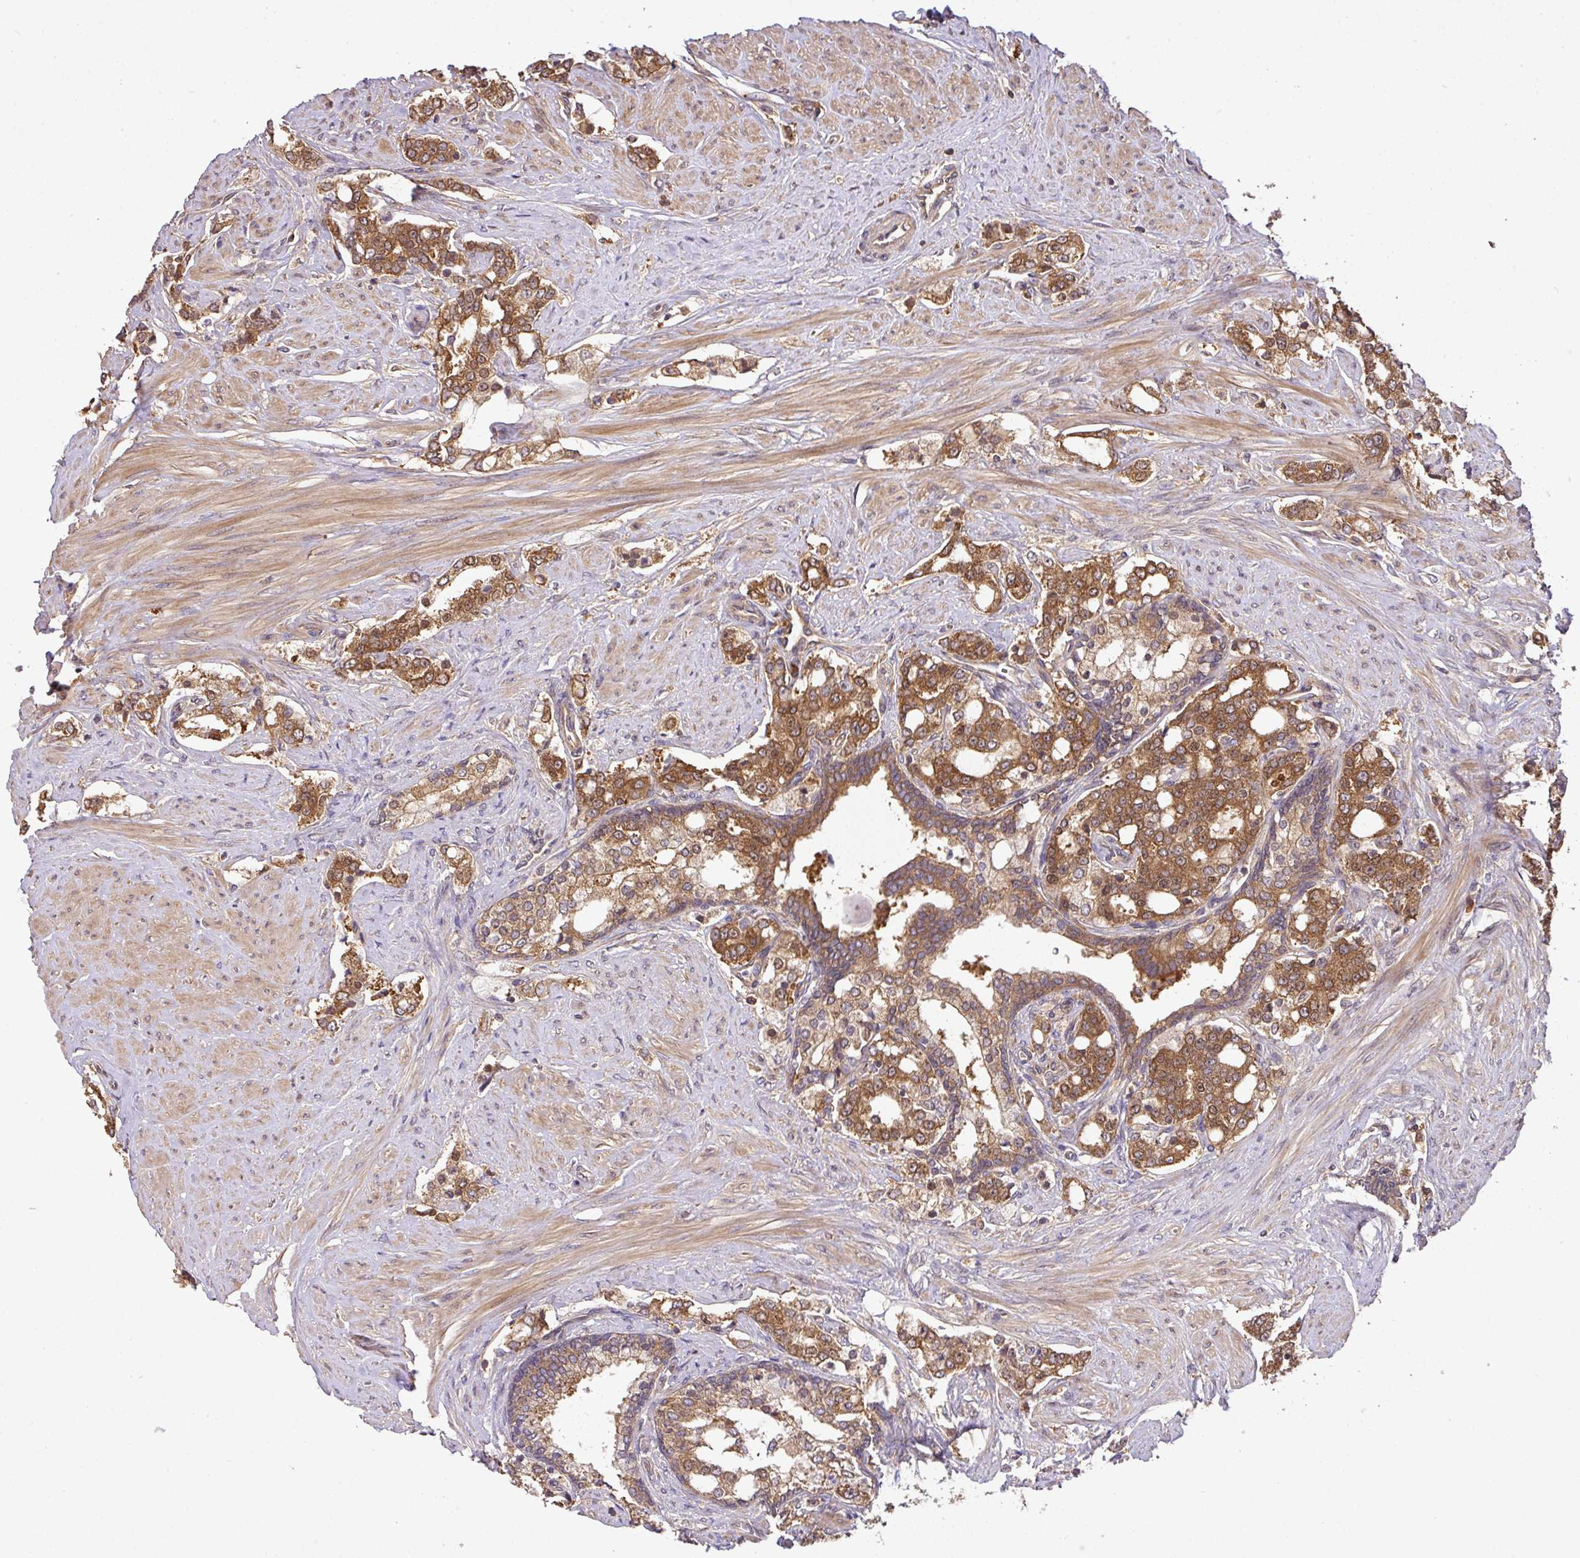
{"staining": {"intensity": "moderate", "quantity": ">75%", "location": "cytoplasmic/membranous,nuclear"}, "tissue": "prostate cancer", "cell_type": "Tumor cells", "image_type": "cancer", "snomed": [{"axis": "morphology", "description": "Adenocarcinoma, High grade"}, {"axis": "topography", "description": "Prostate"}], "caption": "Protein positivity by IHC displays moderate cytoplasmic/membranous and nuclear expression in approximately >75% of tumor cells in prostate cancer (high-grade adenocarcinoma).", "gene": "GSPT1", "patient": {"sex": "male", "age": 64}}